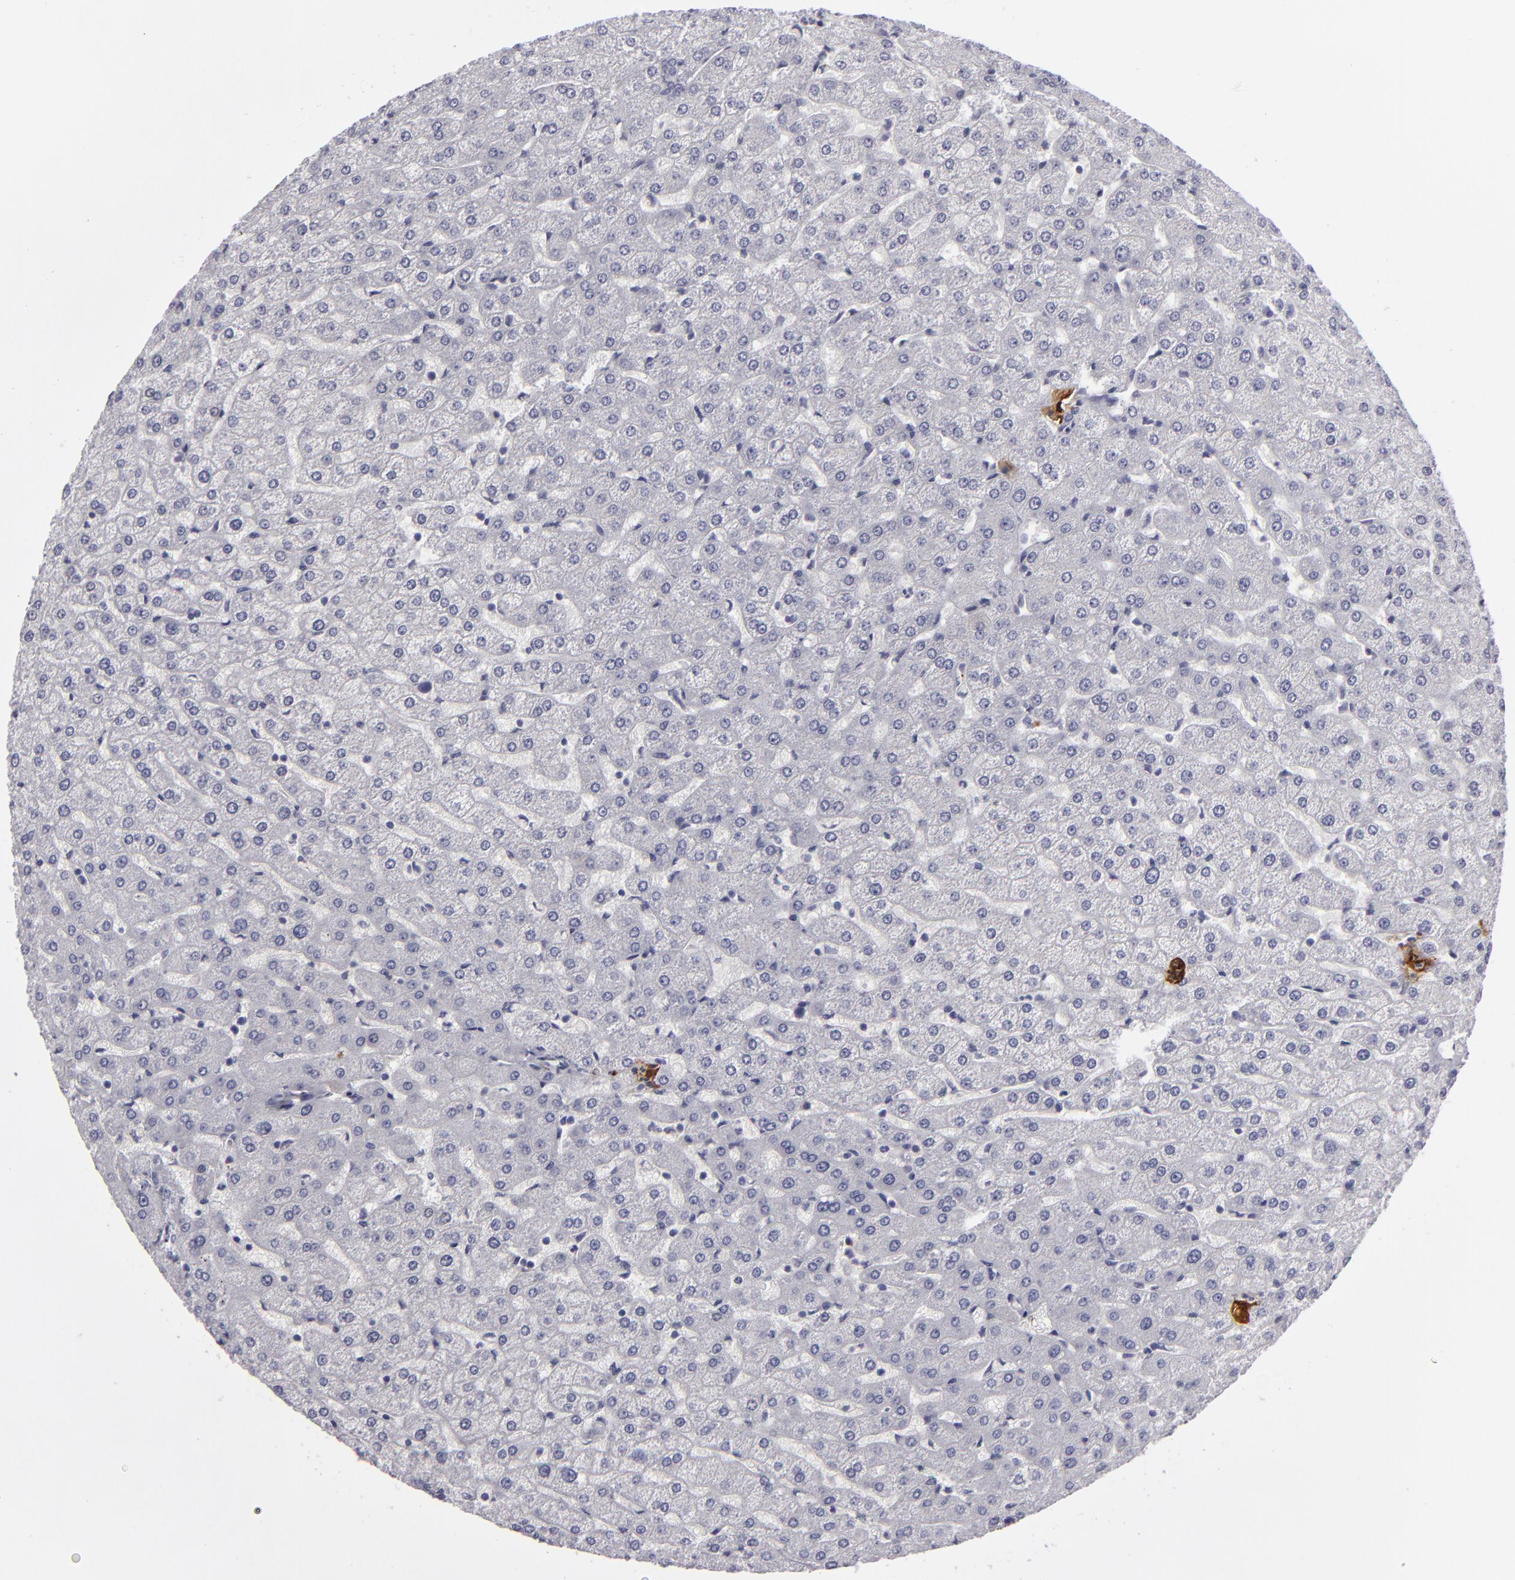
{"staining": {"intensity": "negative", "quantity": "none", "location": "none"}, "tissue": "liver", "cell_type": "Cholangiocytes", "image_type": "normal", "snomed": [{"axis": "morphology", "description": "Normal tissue, NOS"}, {"axis": "morphology", "description": "Fibrosis, NOS"}, {"axis": "topography", "description": "Liver"}], "caption": "IHC photomicrograph of unremarkable liver stained for a protein (brown), which reveals no expression in cholangiocytes.", "gene": "C9", "patient": {"sex": "female", "age": 29}}